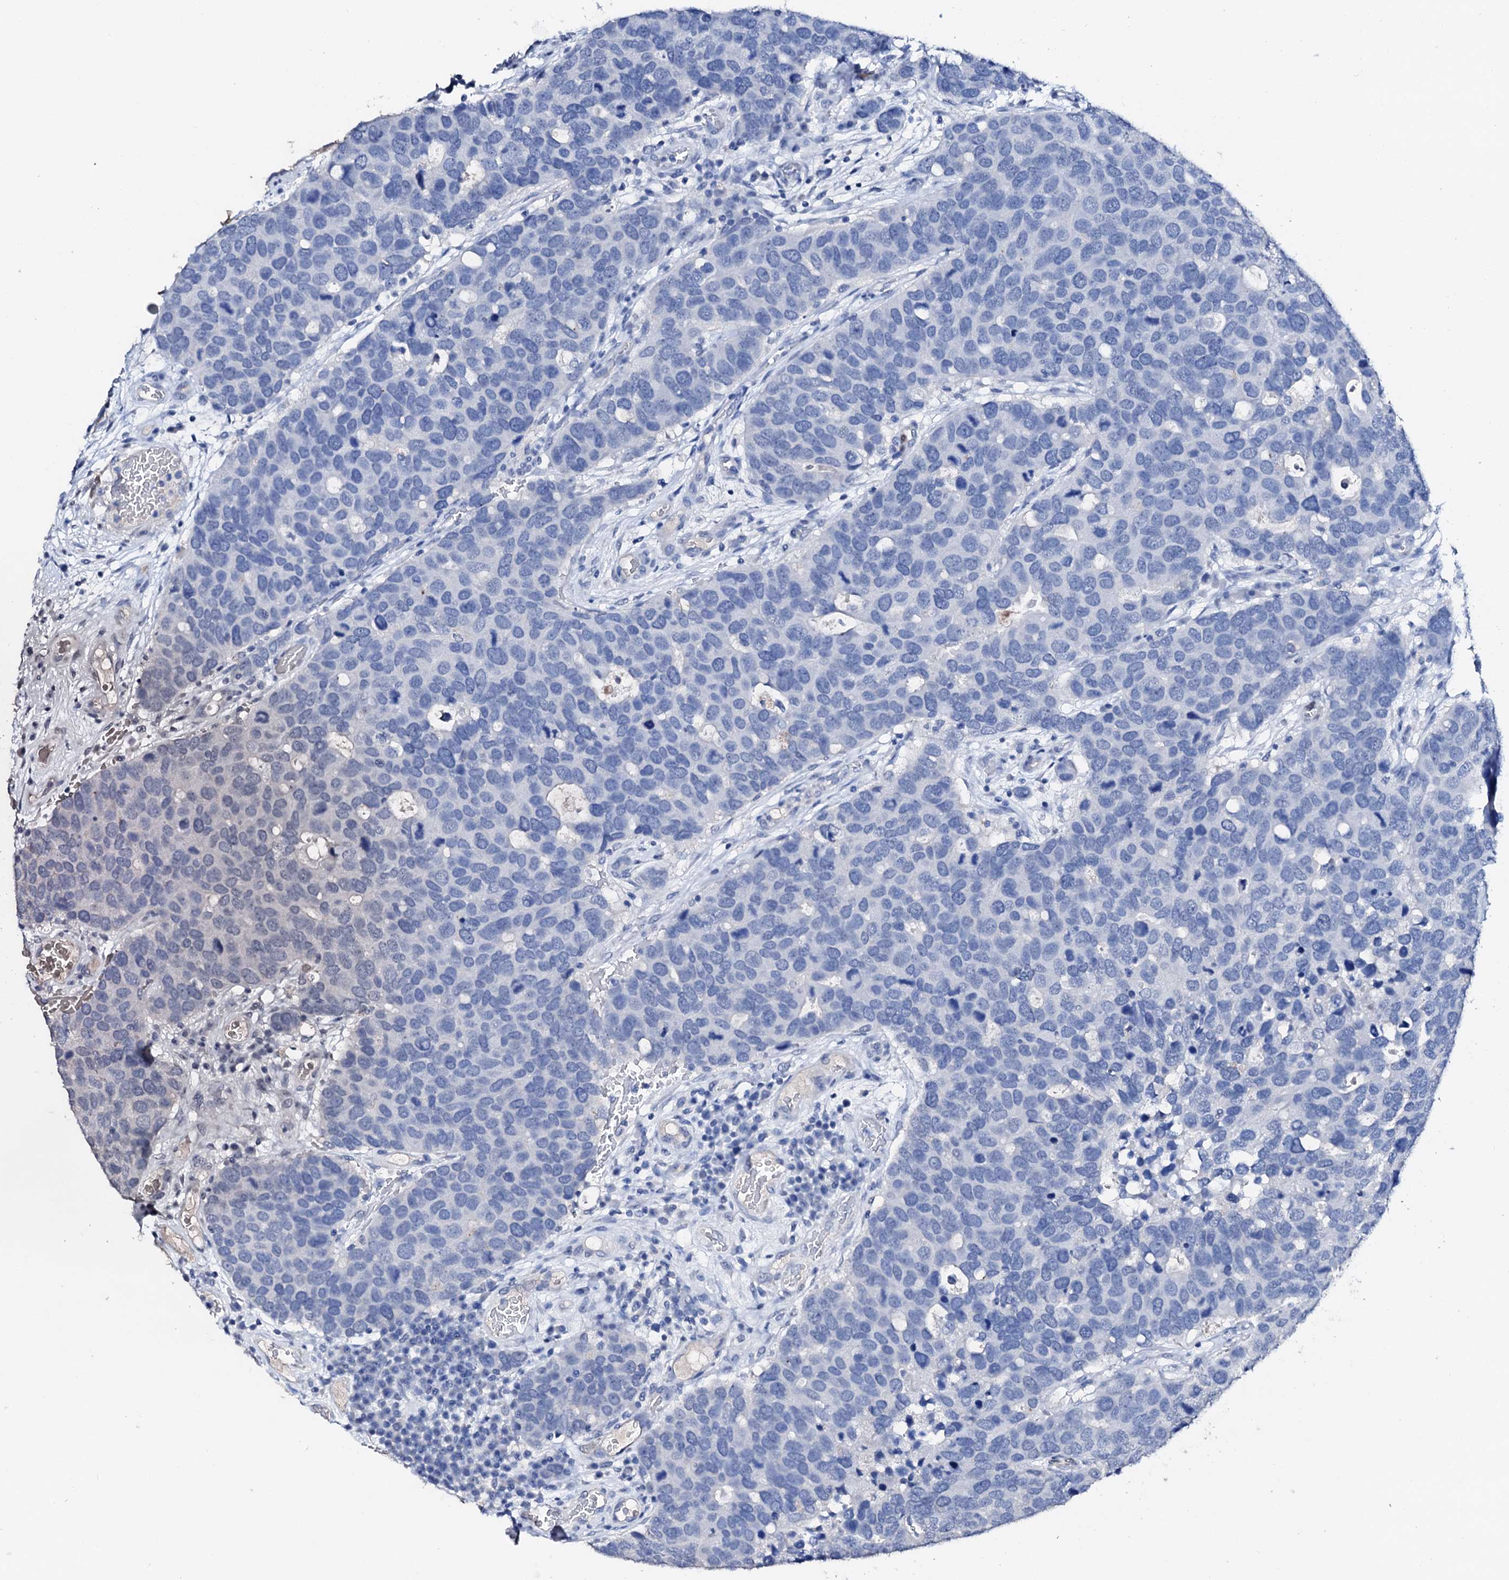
{"staining": {"intensity": "negative", "quantity": "none", "location": "none"}, "tissue": "breast cancer", "cell_type": "Tumor cells", "image_type": "cancer", "snomed": [{"axis": "morphology", "description": "Duct carcinoma"}, {"axis": "topography", "description": "Breast"}], "caption": "This is an IHC micrograph of breast cancer (invasive ductal carcinoma). There is no staining in tumor cells.", "gene": "NRIP2", "patient": {"sex": "female", "age": 83}}